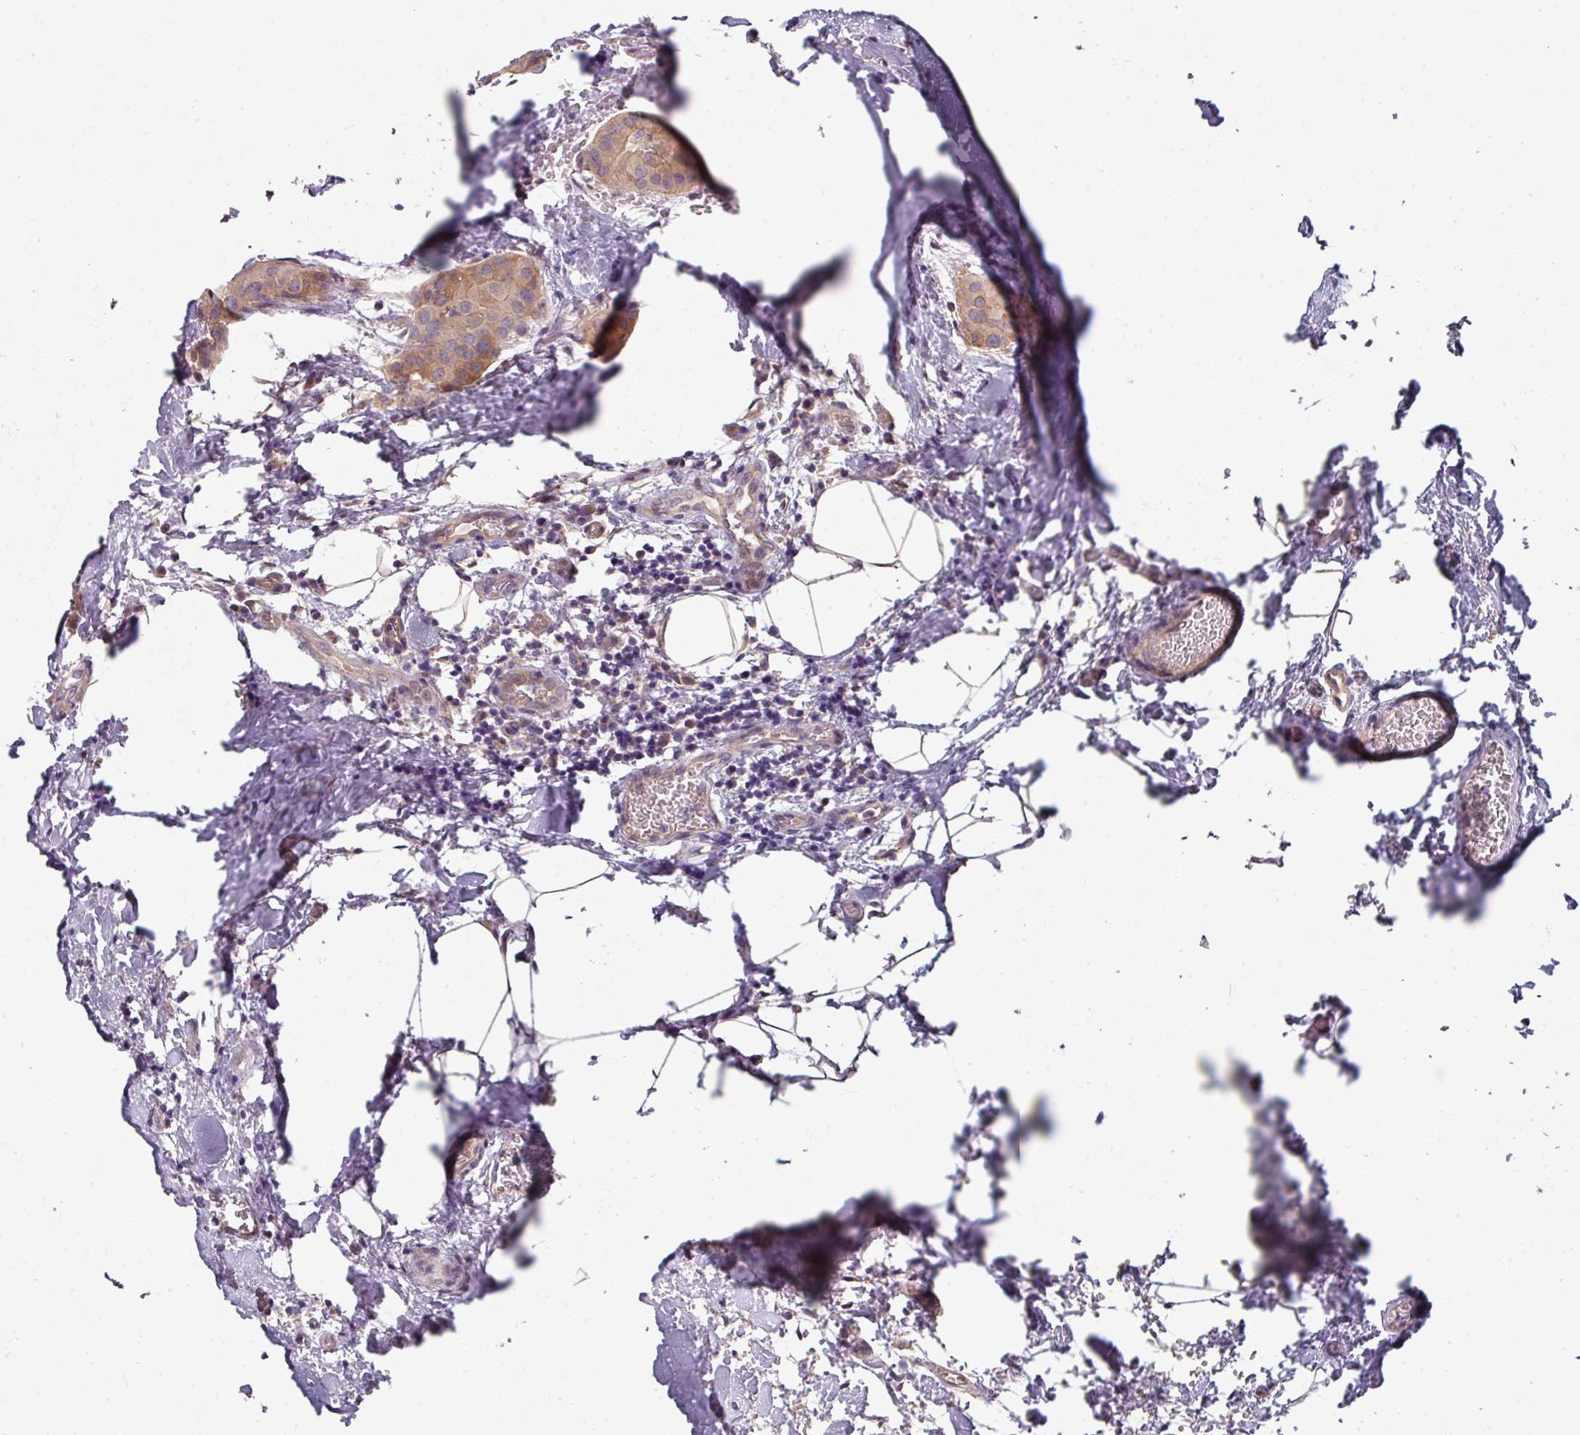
{"staining": {"intensity": "weak", "quantity": ">75%", "location": "cytoplasmic/membranous"}, "tissue": "thyroid cancer", "cell_type": "Tumor cells", "image_type": "cancer", "snomed": [{"axis": "morphology", "description": "Papillary adenocarcinoma, NOS"}, {"axis": "topography", "description": "Thyroid gland"}], "caption": "A photomicrograph showing weak cytoplasmic/membranous positivity in approximately >75% of tumor cells in thyroid cancer, as visualized by brown immunohistochemical staining.", "gene": "C4orf48", "patient": {"sex": "male", "age": 33}}